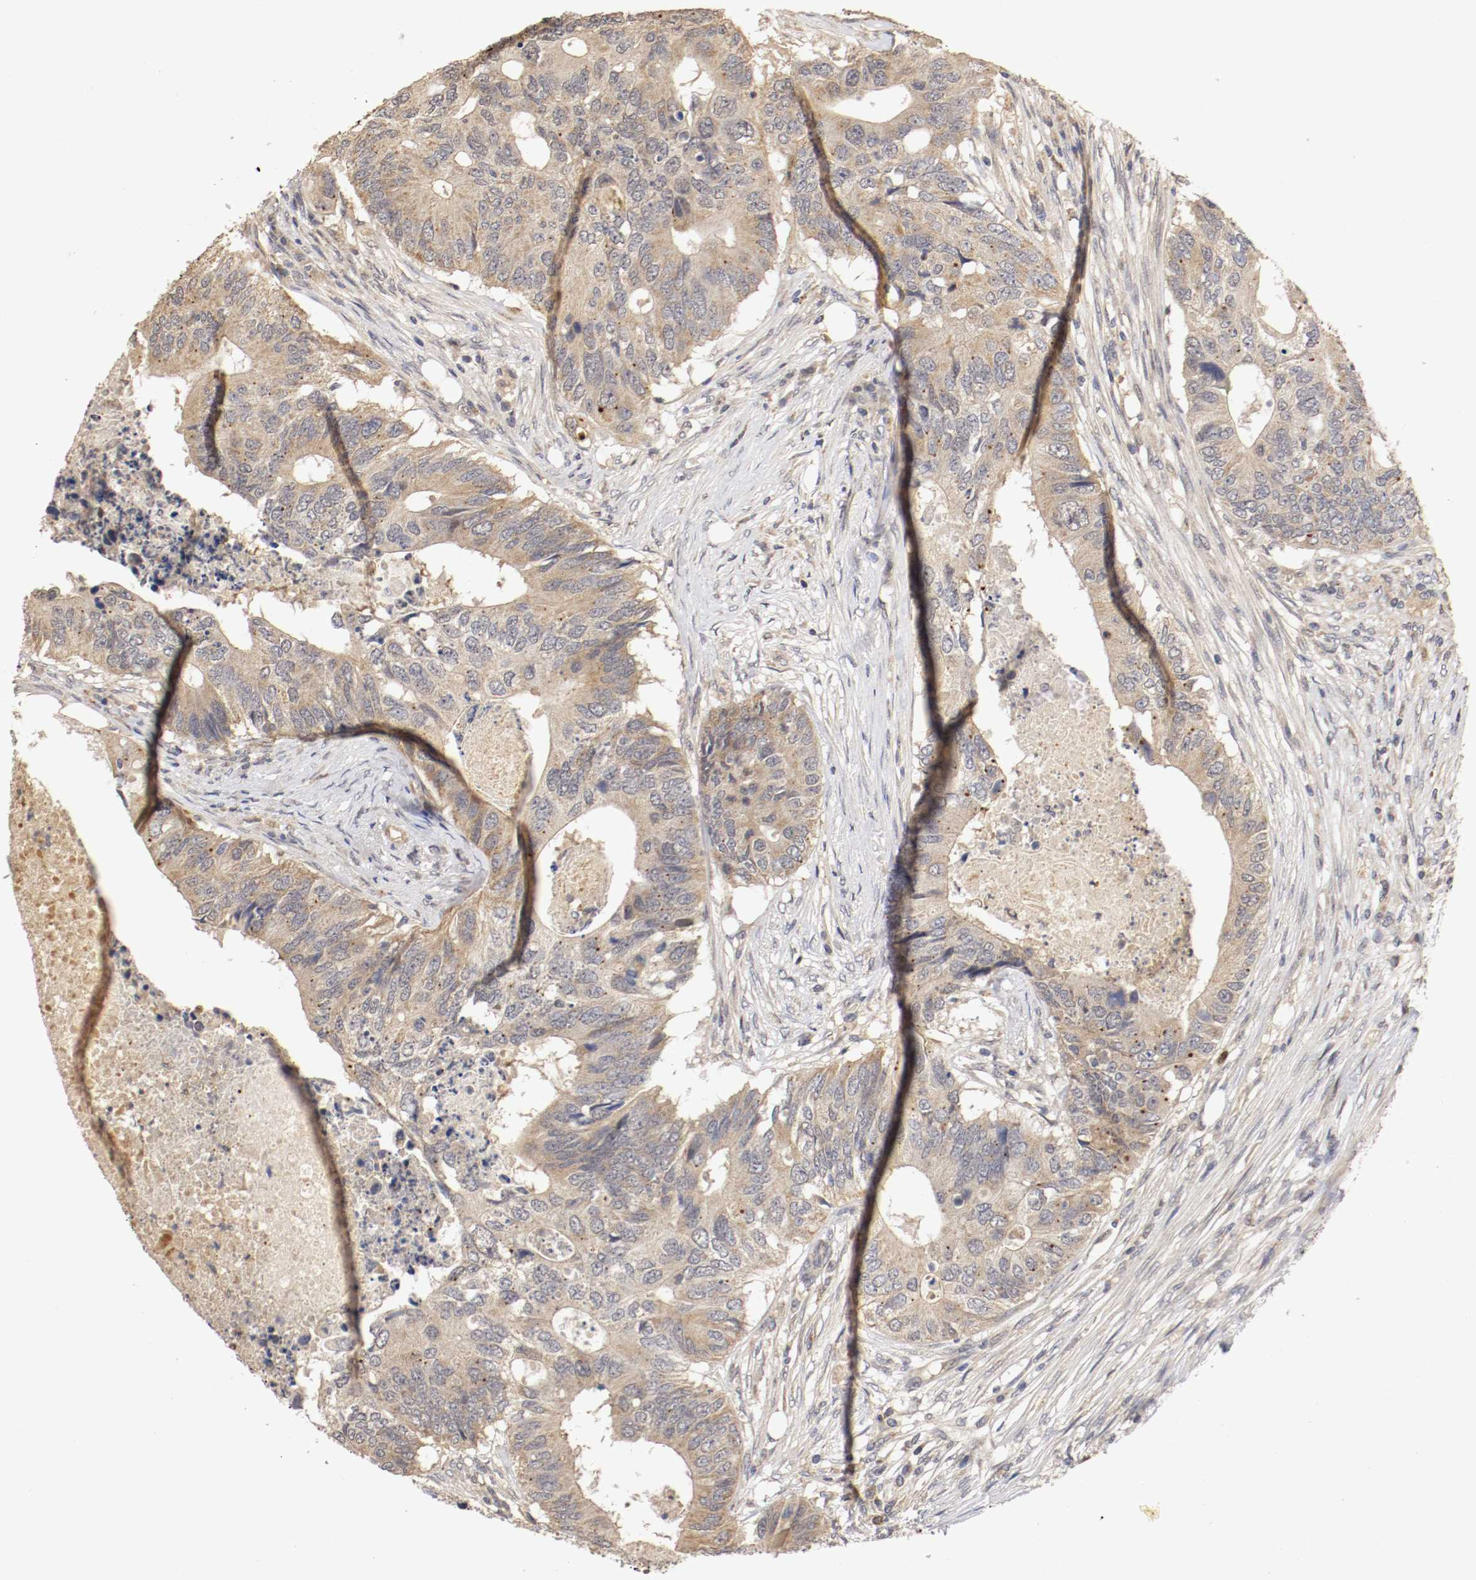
{"staining": {"intensity": "weak", "quantity": ">75%", "location": "cytoplasmic/membranous"}, "tissue": "colorectal cancer", "cell_type": "Tumor cells", "image_type": "cancer", "snomed": [{"axis": "morphology", "description": "Adenocarcinoma, NOS"}, {"axis": "topography", "description": "Colon"}], "caption": "A photomicrograph of human colorectal cancer stained for a protein displays weak cytoplasmic/membranous brown staining in tumor cells. Nuclei are stained in blue.", "gene": "TNFRSF1B", "patient": {"sex": "male", "age": 71}}